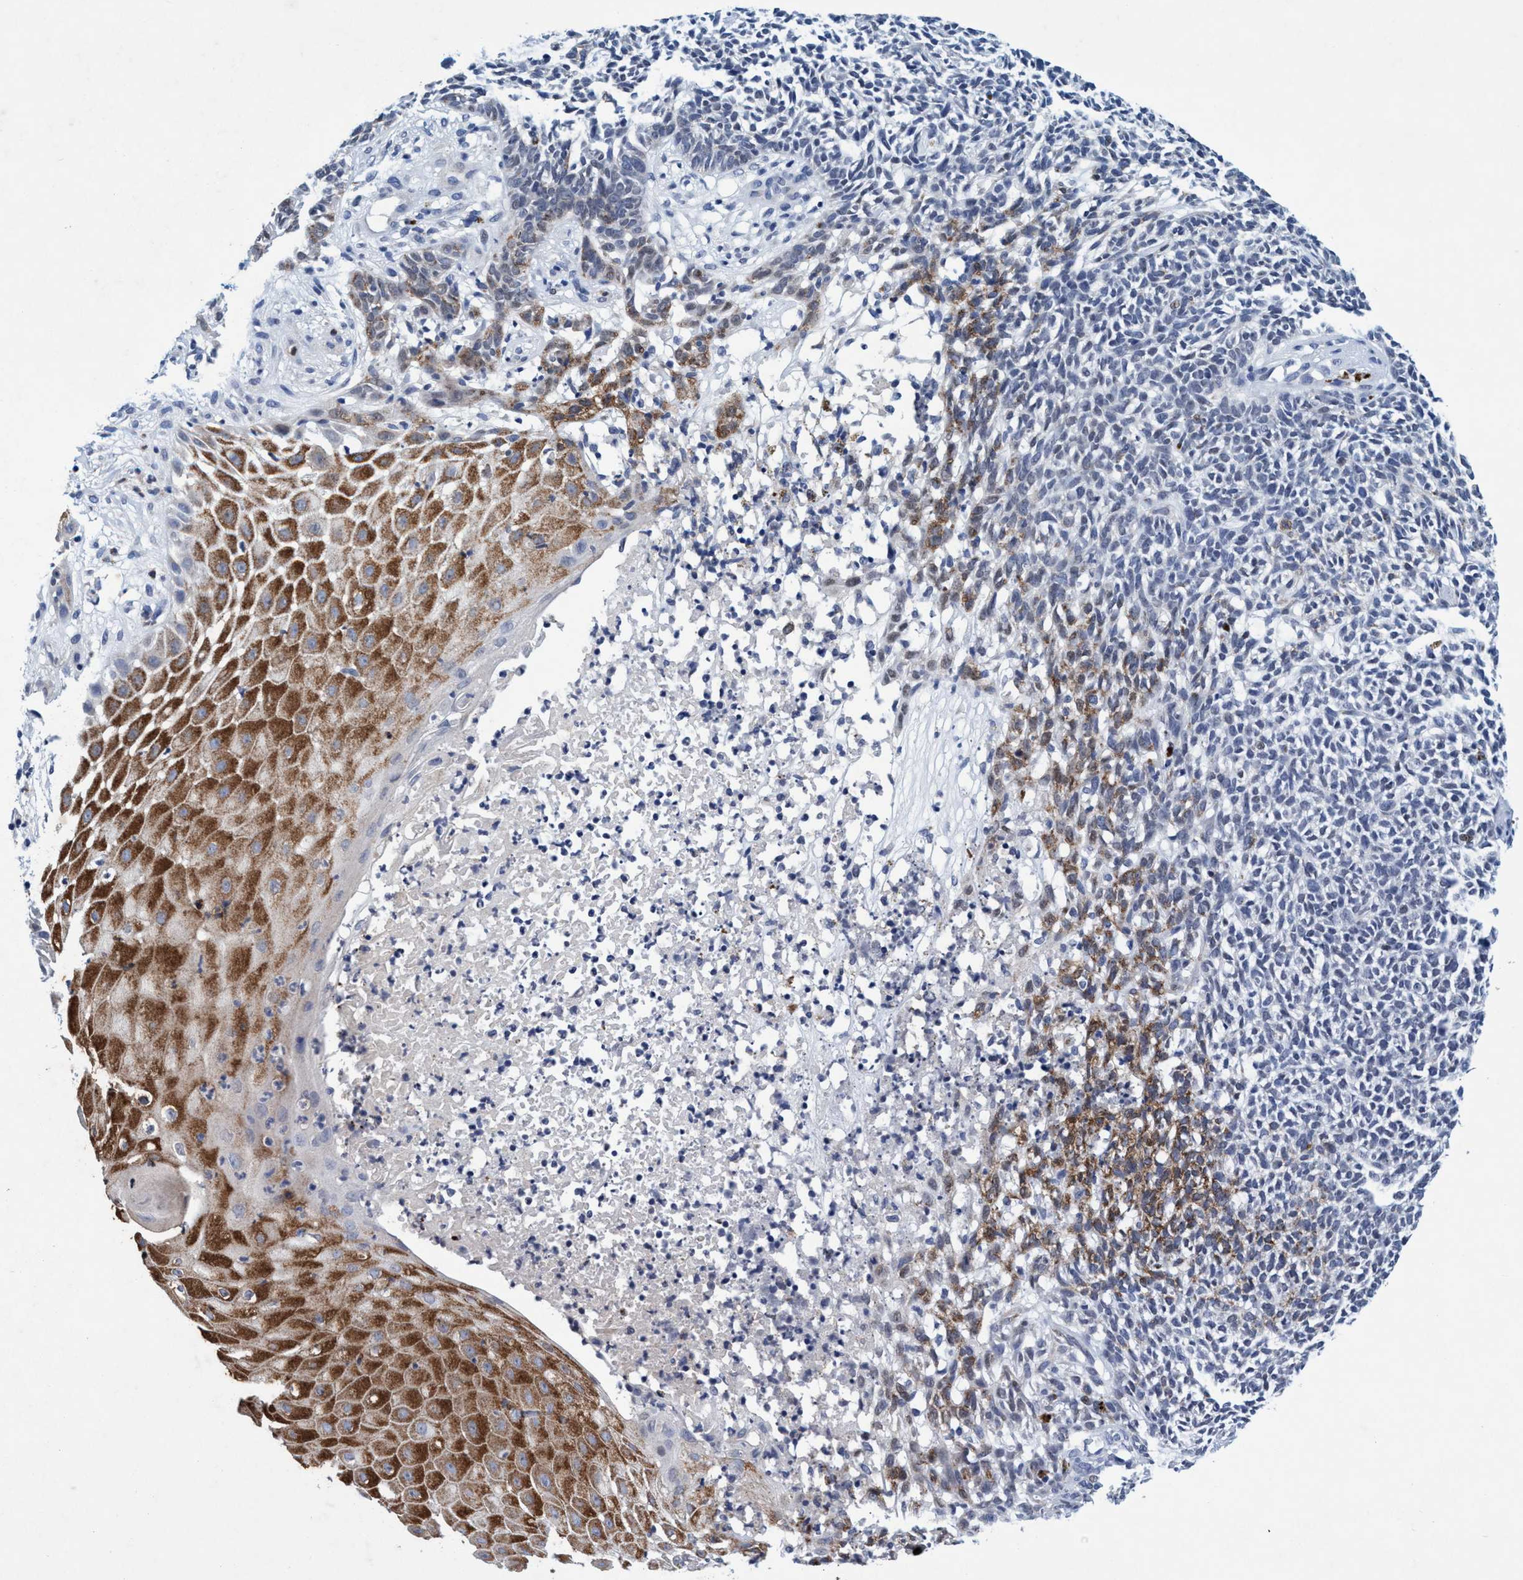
{"staining": {"intensity": "moderate", "quantity": "<25%", "location": "cytoplasmic/membranous"}, "tissue": "skin cancer", "cell_type": "Tumor cells", "image_type": "cancer", "snomed": [{"axis": "morphology", "description": "Basal cell carcinoma"}, {"axis": "topography", "description": "Skin"}], "caption": "Immunohistochemistry (DAB) staining of human skin cancer displays moderate cytoplasmic/membranous protein staining in approximately <25% of tumor cells.", "gene": "GRB14", "patient": {"sex": "female", "age": 84}}